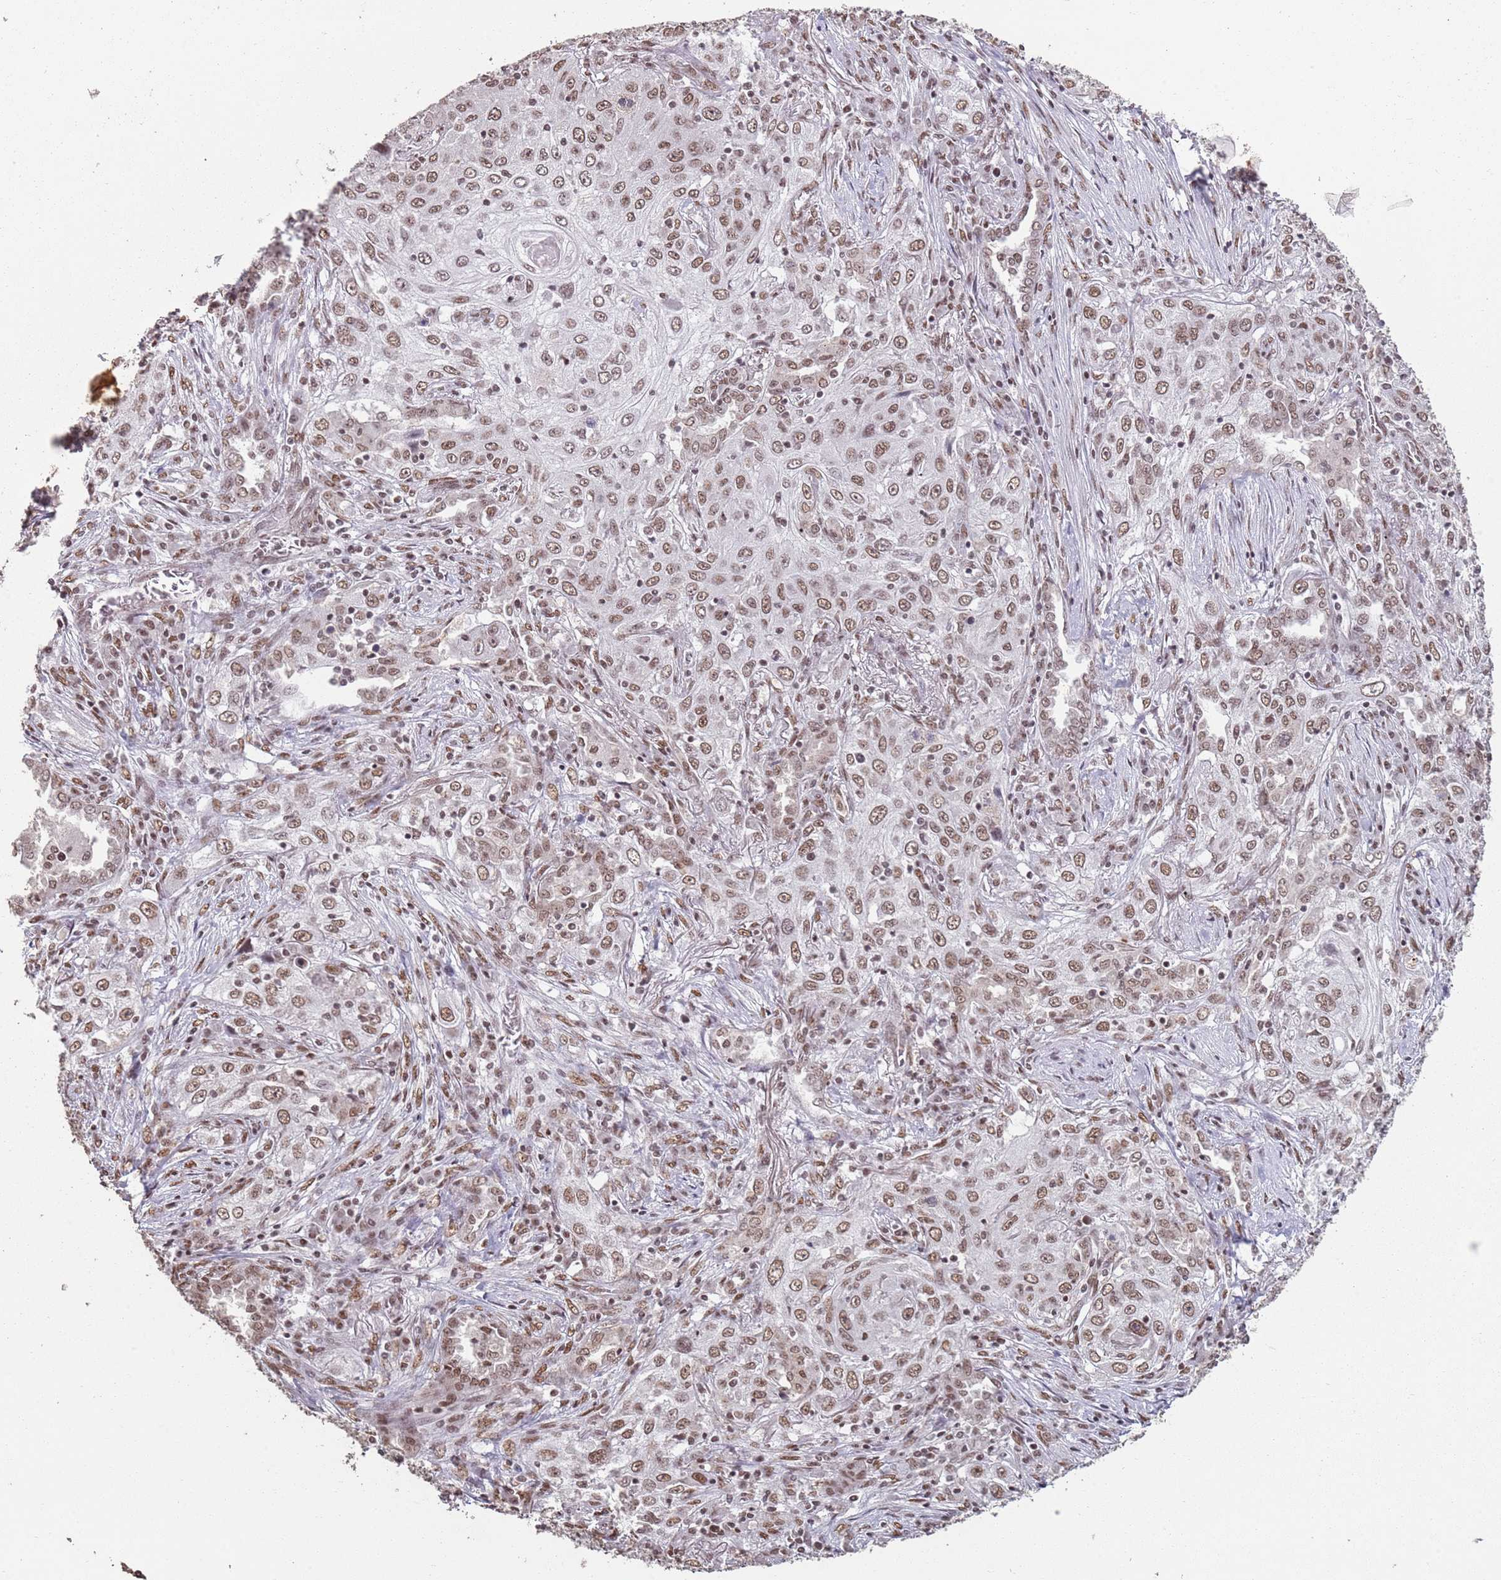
{"staining": {"intensity": "moderate", "quantity": ">75%", "location": "nuclear"}, "tissue": "lung cancer", "cell_type": "Tumor cells", "image_type": "cancer", "snomed": [{"axis": "morphology", "description": "Squamous cell carcinoma, NOS"}, {"axis": "topography", "description": "Lung"}], "caption": "Moderate nuclear protein expression is present in approximately >75% of tumor cells in lung squamous cell carcinoma.", "gene": "ARL14EP", "patient": {"sex": "female", "age": 69}}